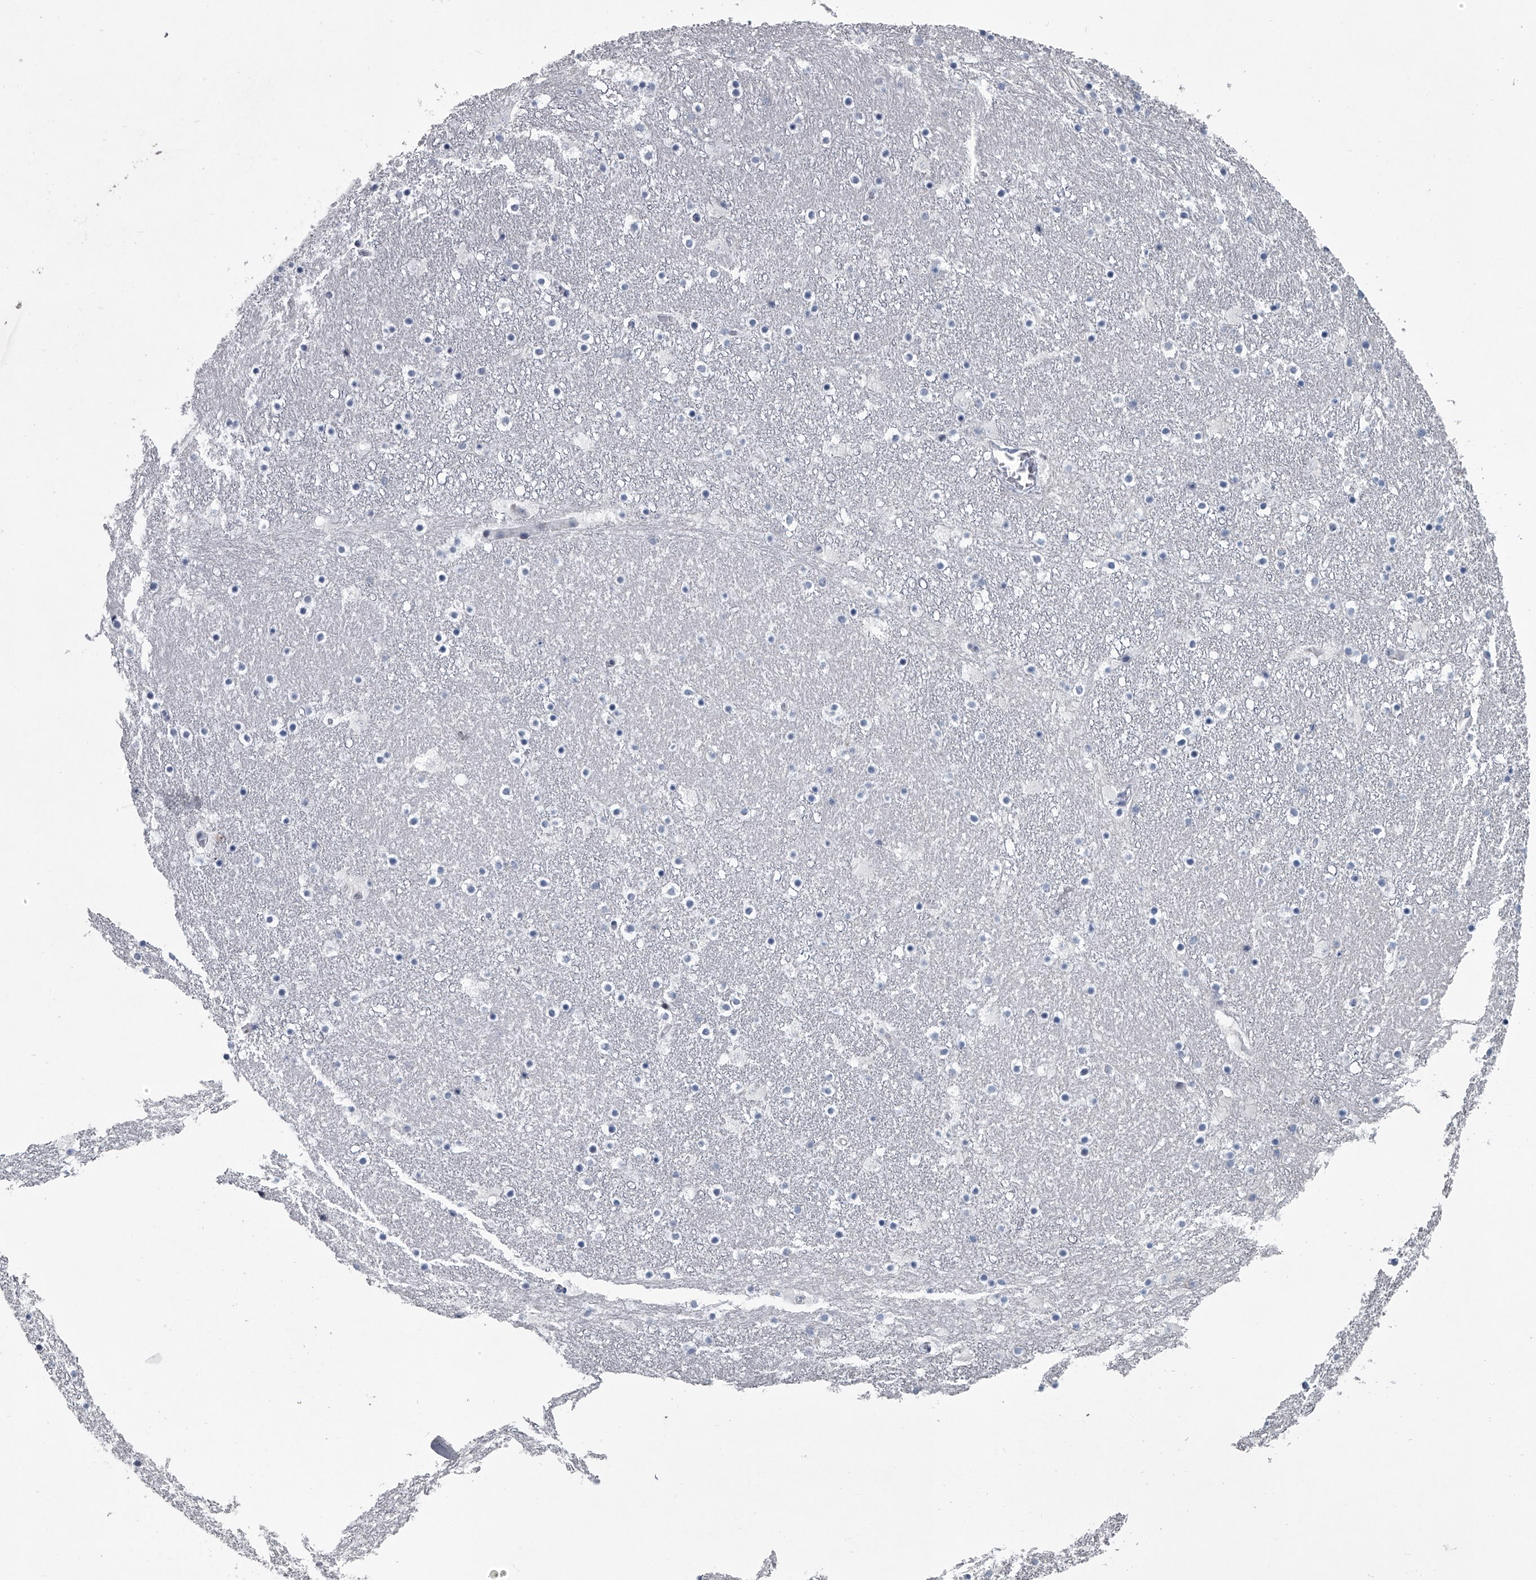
{"staining": {"intensity": "negative", "quantity": "none", "location": "none"}, "tissue": "caudate", "cell_type": "Glial cells", "image_type": "normal", "snomed": [{"axis": "morphology", "description": "Normal tissue, NOS"}, {"axis": "topography", "description": "Lateral ventricle wall"}], "caption": "IHC photomicrograph of benign caudate: caudate stained with DAB (3,3'-diaminobenzidine) exhibits no significant protein staining in glial cells.", "gene": "PPP2R5D", "patient": {"sex": "male", "age": 45}}